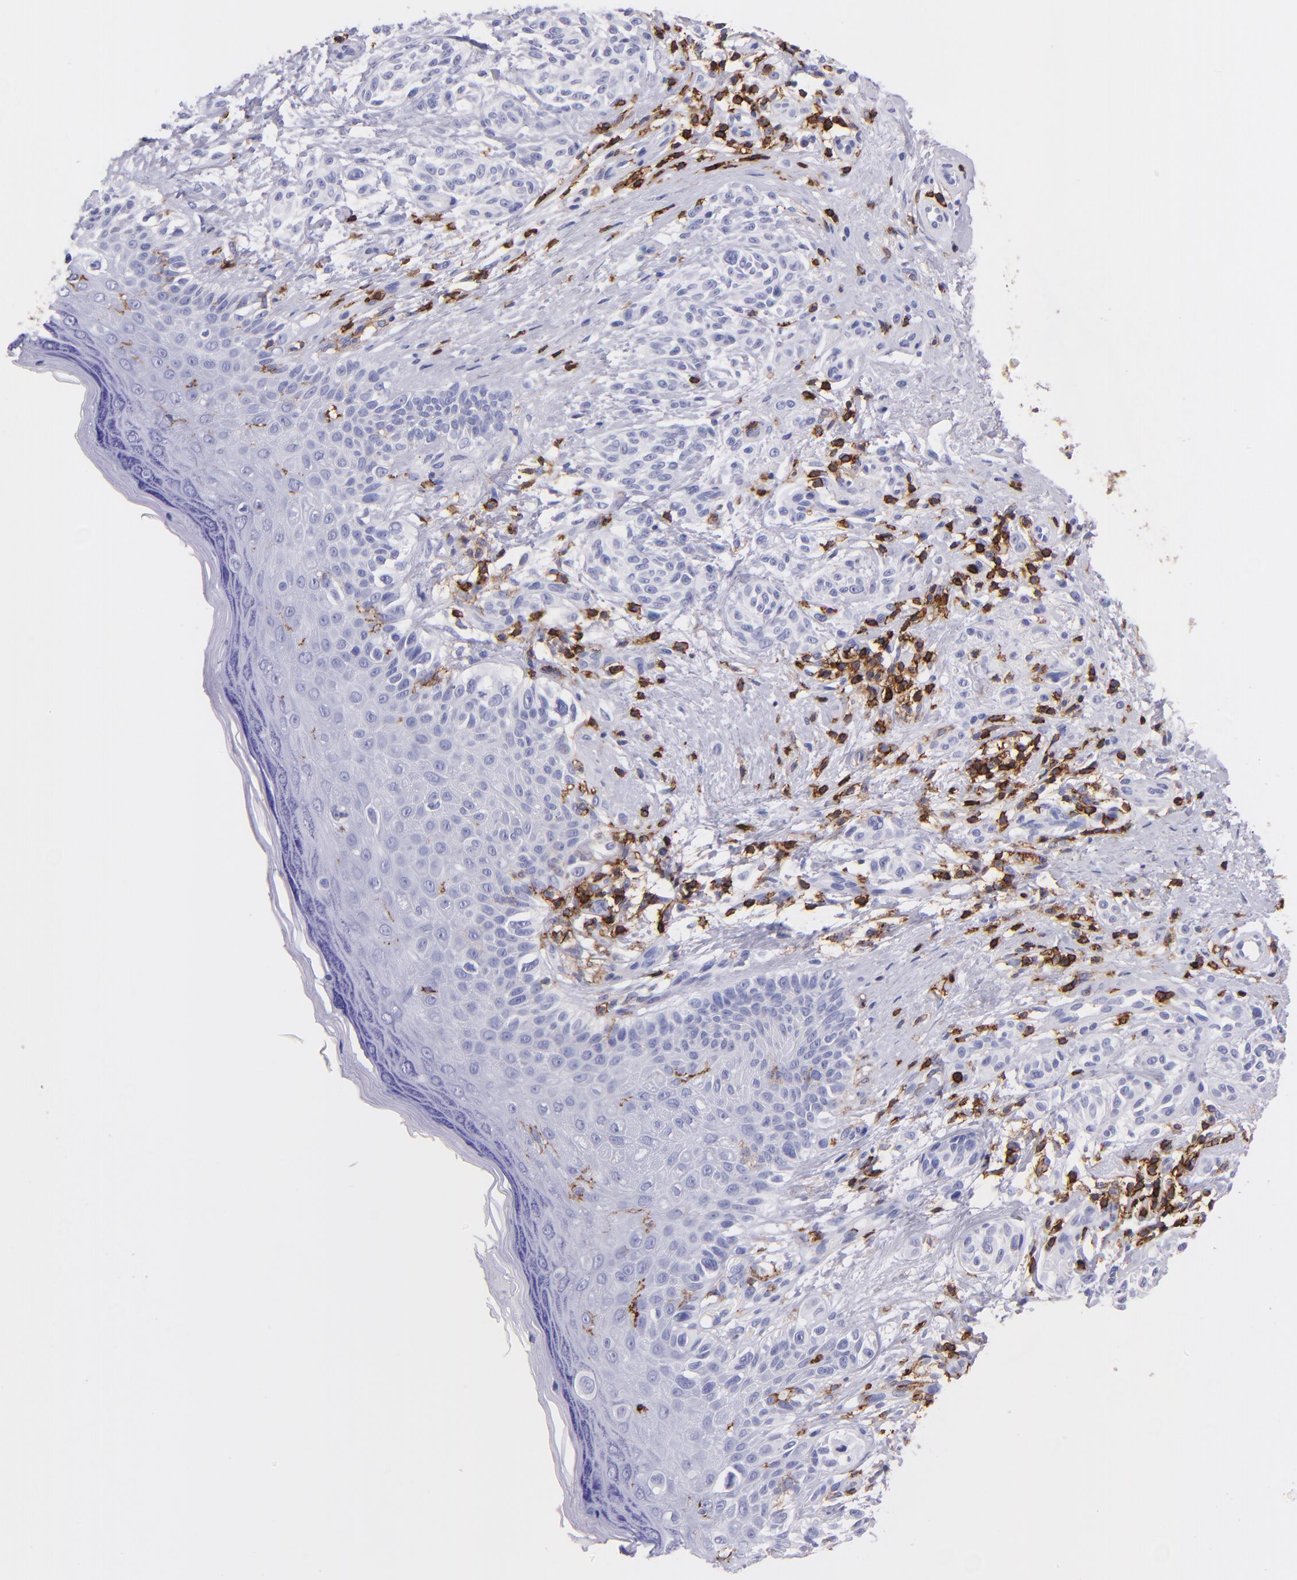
{"staining": {"intensity": "negative", "quantity": "none", "location": "none"}, "tissue": "melanoma", "cell_type": "Tumor cells", "image_type": "cancer", "snomed": [{"axis": "morphology", "description": "Malignant melanoma, NOS"}, {"axis": "topography", "description": "Skin"}], "caption": "Immunohistochemistry (IHC) of human melanoma reveals no staining in tumor cells.", "gene": "SPN", "patient": {"sex": "male", "age": 57}}